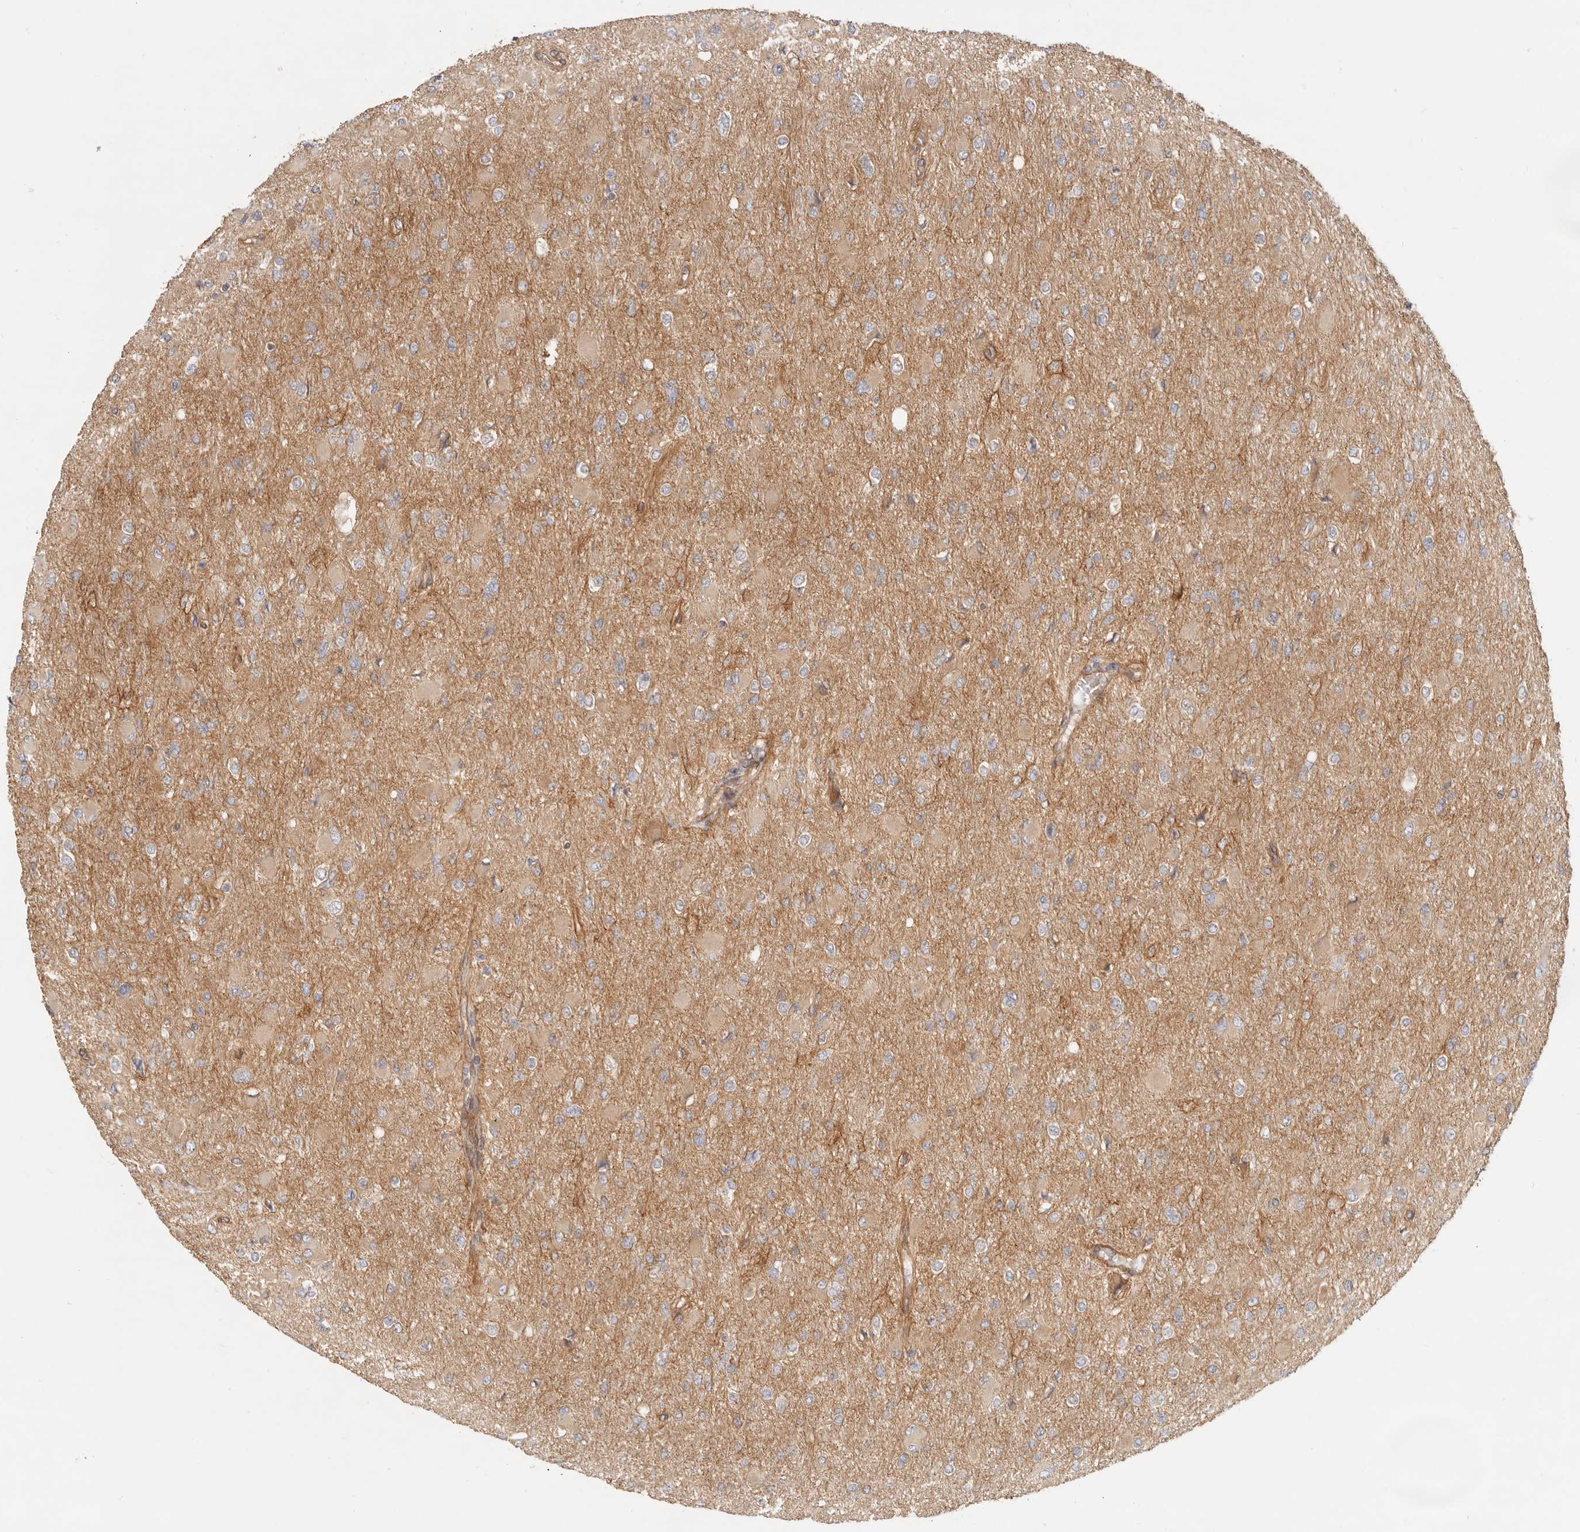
{"staining": {"intensity": "weak", "quantity": "25%-75%", "location": "cytoplasmic/membranous"}, "tissue": "glioma", "cell_type": "Tumor cells", "image_type": "cancer", "snomed": [{"axis": "morphology", "description": "Glioma, malignant, High grade"}, {"axis": "topography", "description": "Cerebral cortex"}], "caption": "Malignant high-grade glioma stained with immunohistochemistry displays weak cytoplasmic/membranous staining in about 25%-75% of tumor cells.", "gene": "UFSP1", "patient": {"sex": "female", "age": 36}}